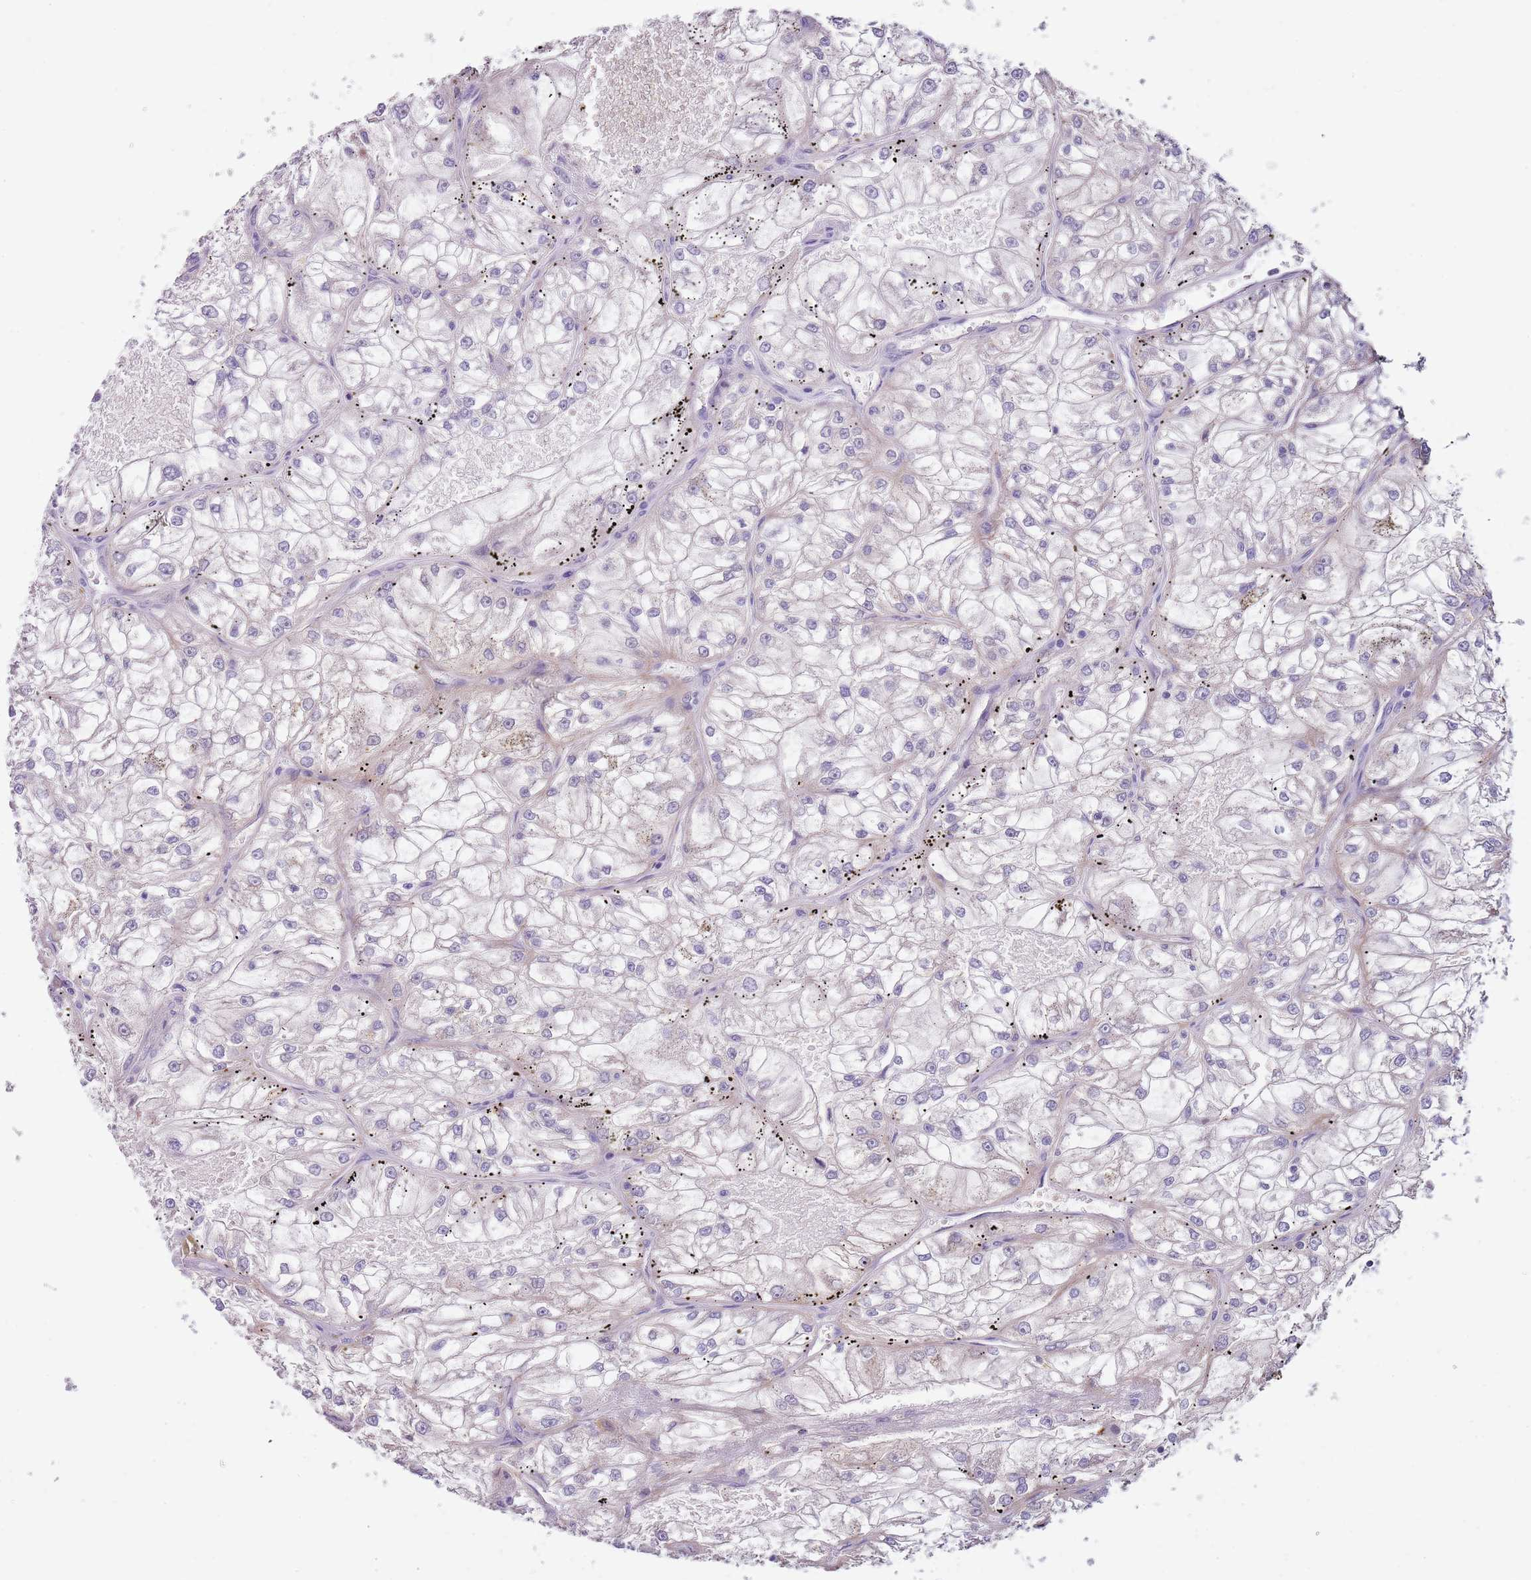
{"staining": {"intensity": "negative", "quantity": "none", "location": "none"}, "tissue": "renal cancer", "cell_type": "Tumor cells", "image_type": "cancer", "snomed": [{"axis": "morphology", "description": "Adenocarcinoma, NOS"}, {"axis": "topography", "description": "Kidney"}], "caption": "Image shows no significant protein expression in tumor cells of renal cancer (adenocarcinoma).", "gene": "C2CD3", "patient": {"sex": "female", "age": 72}}